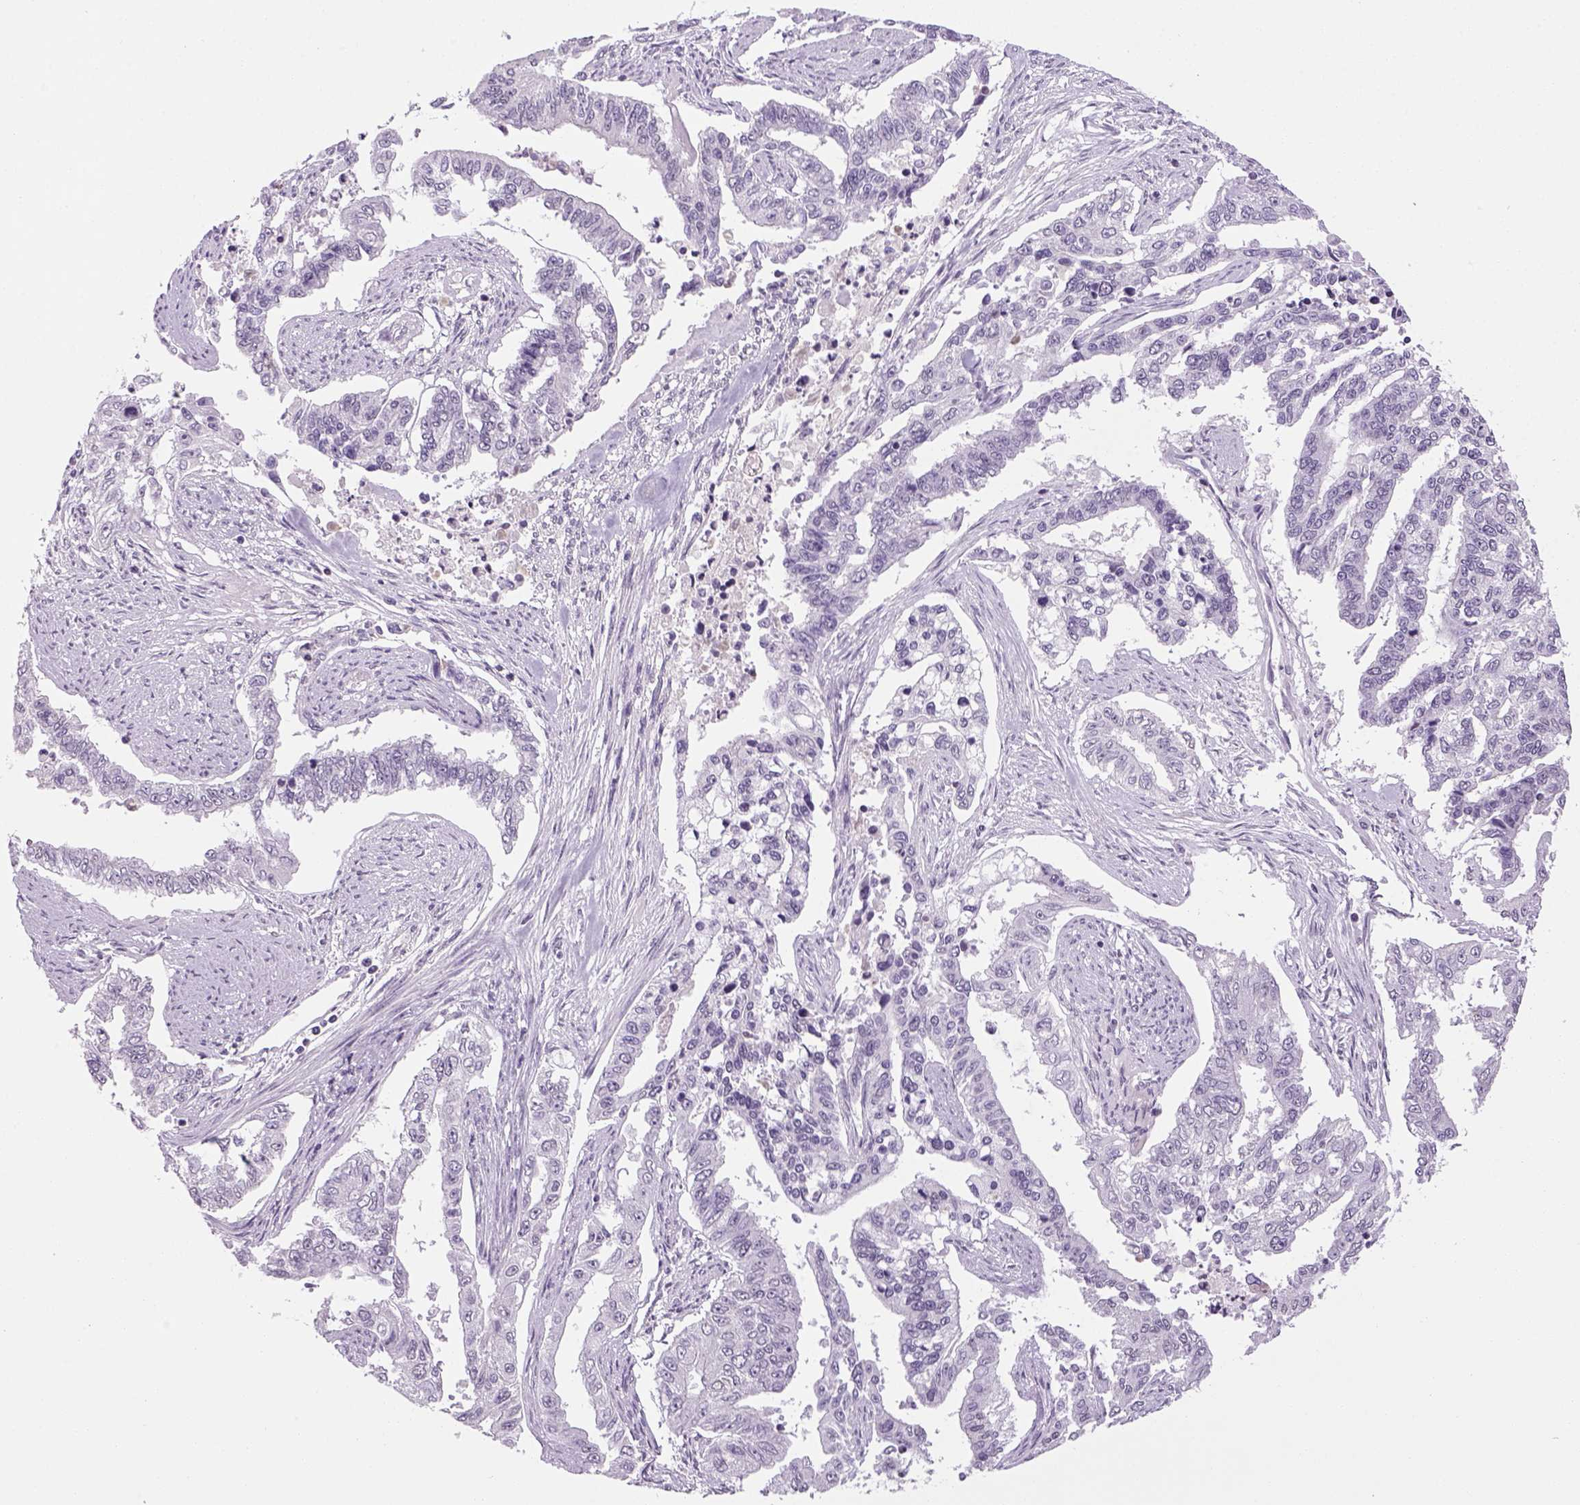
{"staining": {"intensity": "negative", "quantity": "none", "location": "none"}, "tissue": "endometrial cancer", "cell_type": "Tumor cells", "image_type": "cancer", "snomed": [{"axis": "morphology", "description": "Adenocarcinoma, NOS"}, {"axis": "topography", "description": "Uterus"}], "caption": "DAB immunohistochemical staining of endometrial adenocarcinoma displays no significant expression in tumor cells.", "gene": "PRRT1", "patient": {"sex": "female", "age": 59}}